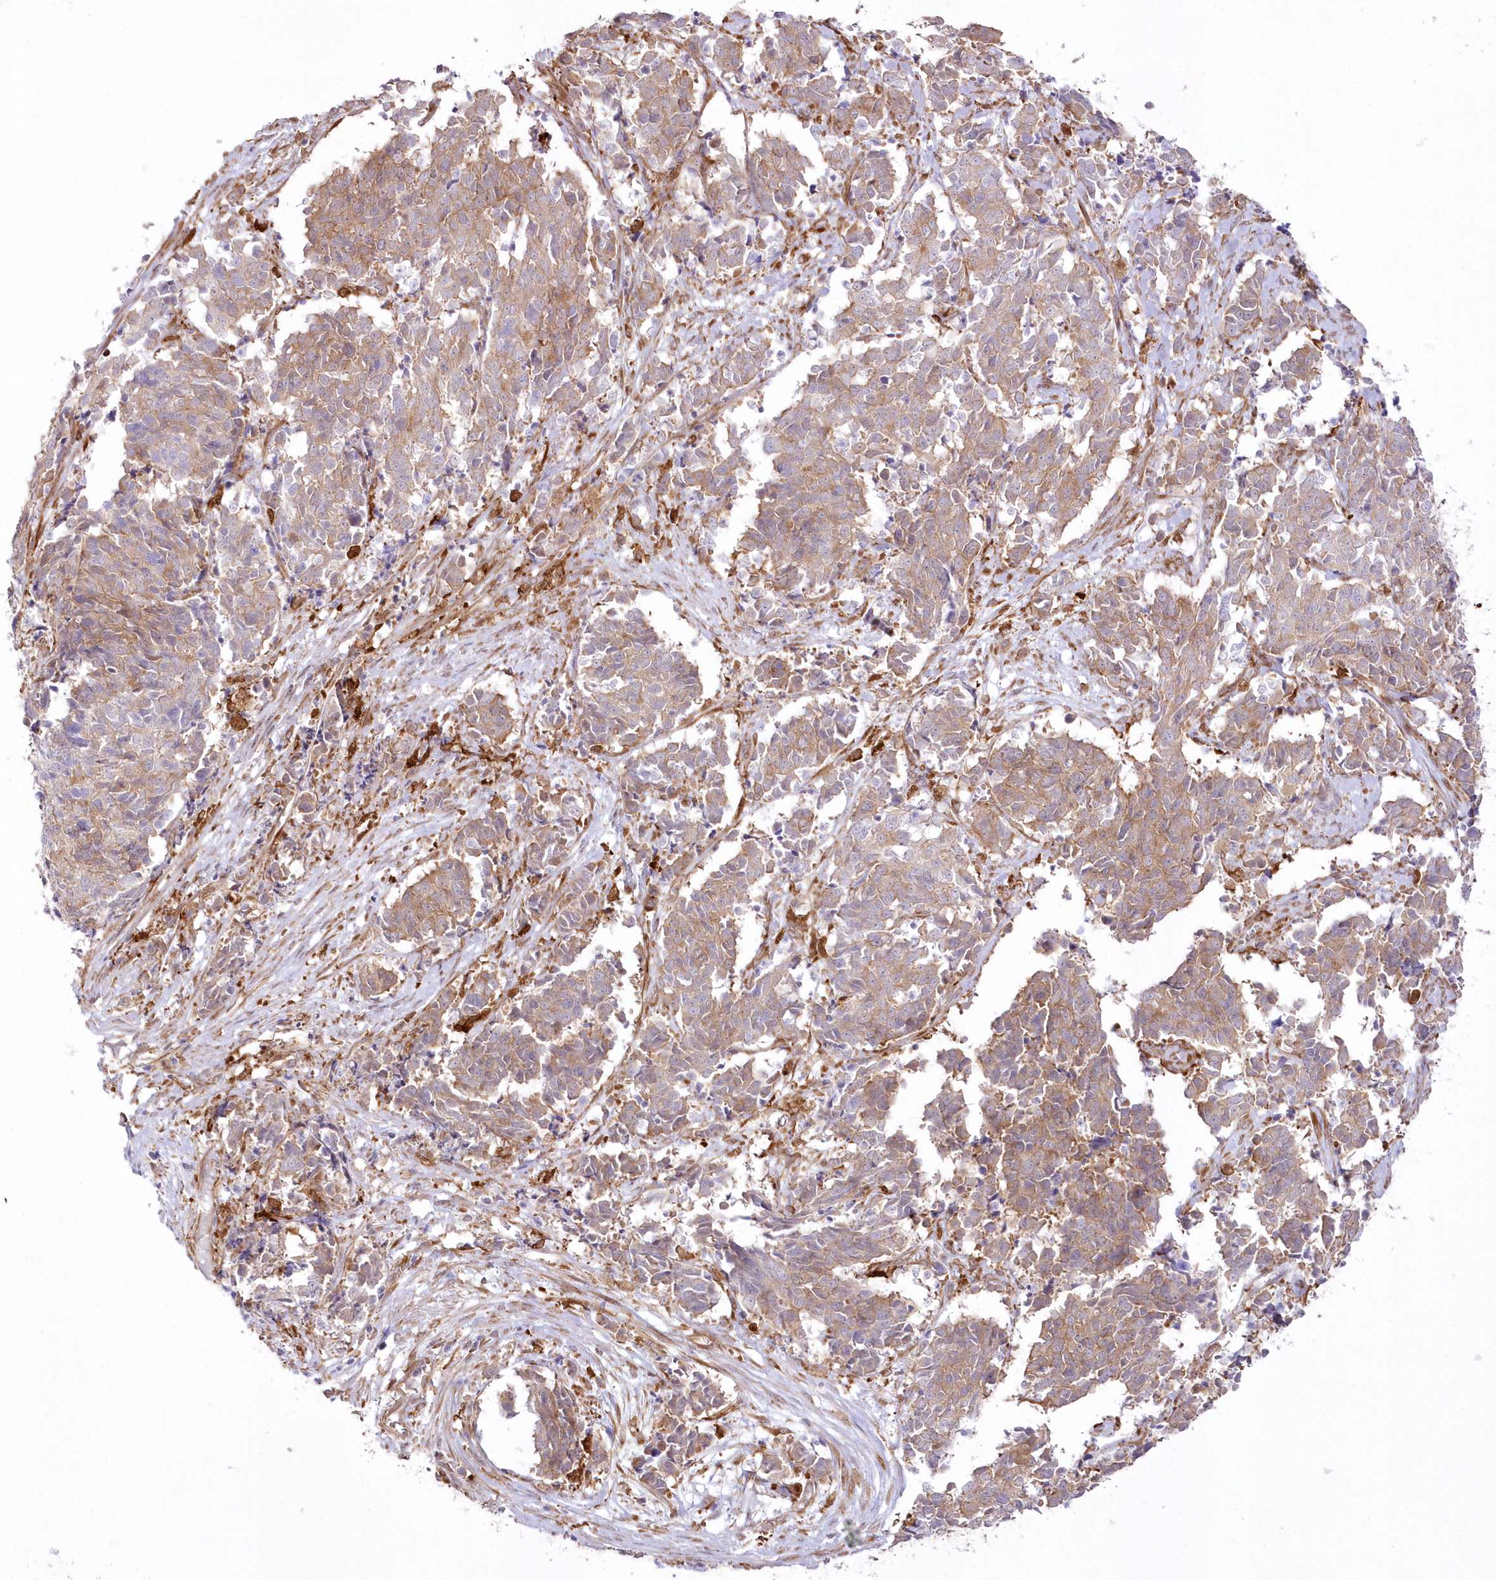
{"staining": {"intensity": "moderate", "quantity": ">75%", "location": "cytoplasmic/membranous"}, "tissue": "cervical cancer", "cell_type": "Tumor cells", "image_type": "cancer", "snomed": [{"axis": "morphology", "description": "Normal tissue, NOS"}, {"axis": "morphology", "description": "Squamous cell carcinoma, NOS"}, {"axis": "topography", "description": "Cervix"}], "caption": "Moderate cytoplasmic/membranous protein positivity is identified in approximately >75% of tumor cells in cervical squamous cell carcinoma.", "gene": "SH3PXD2B", "patient": {"sex": "female", "age": 35}}